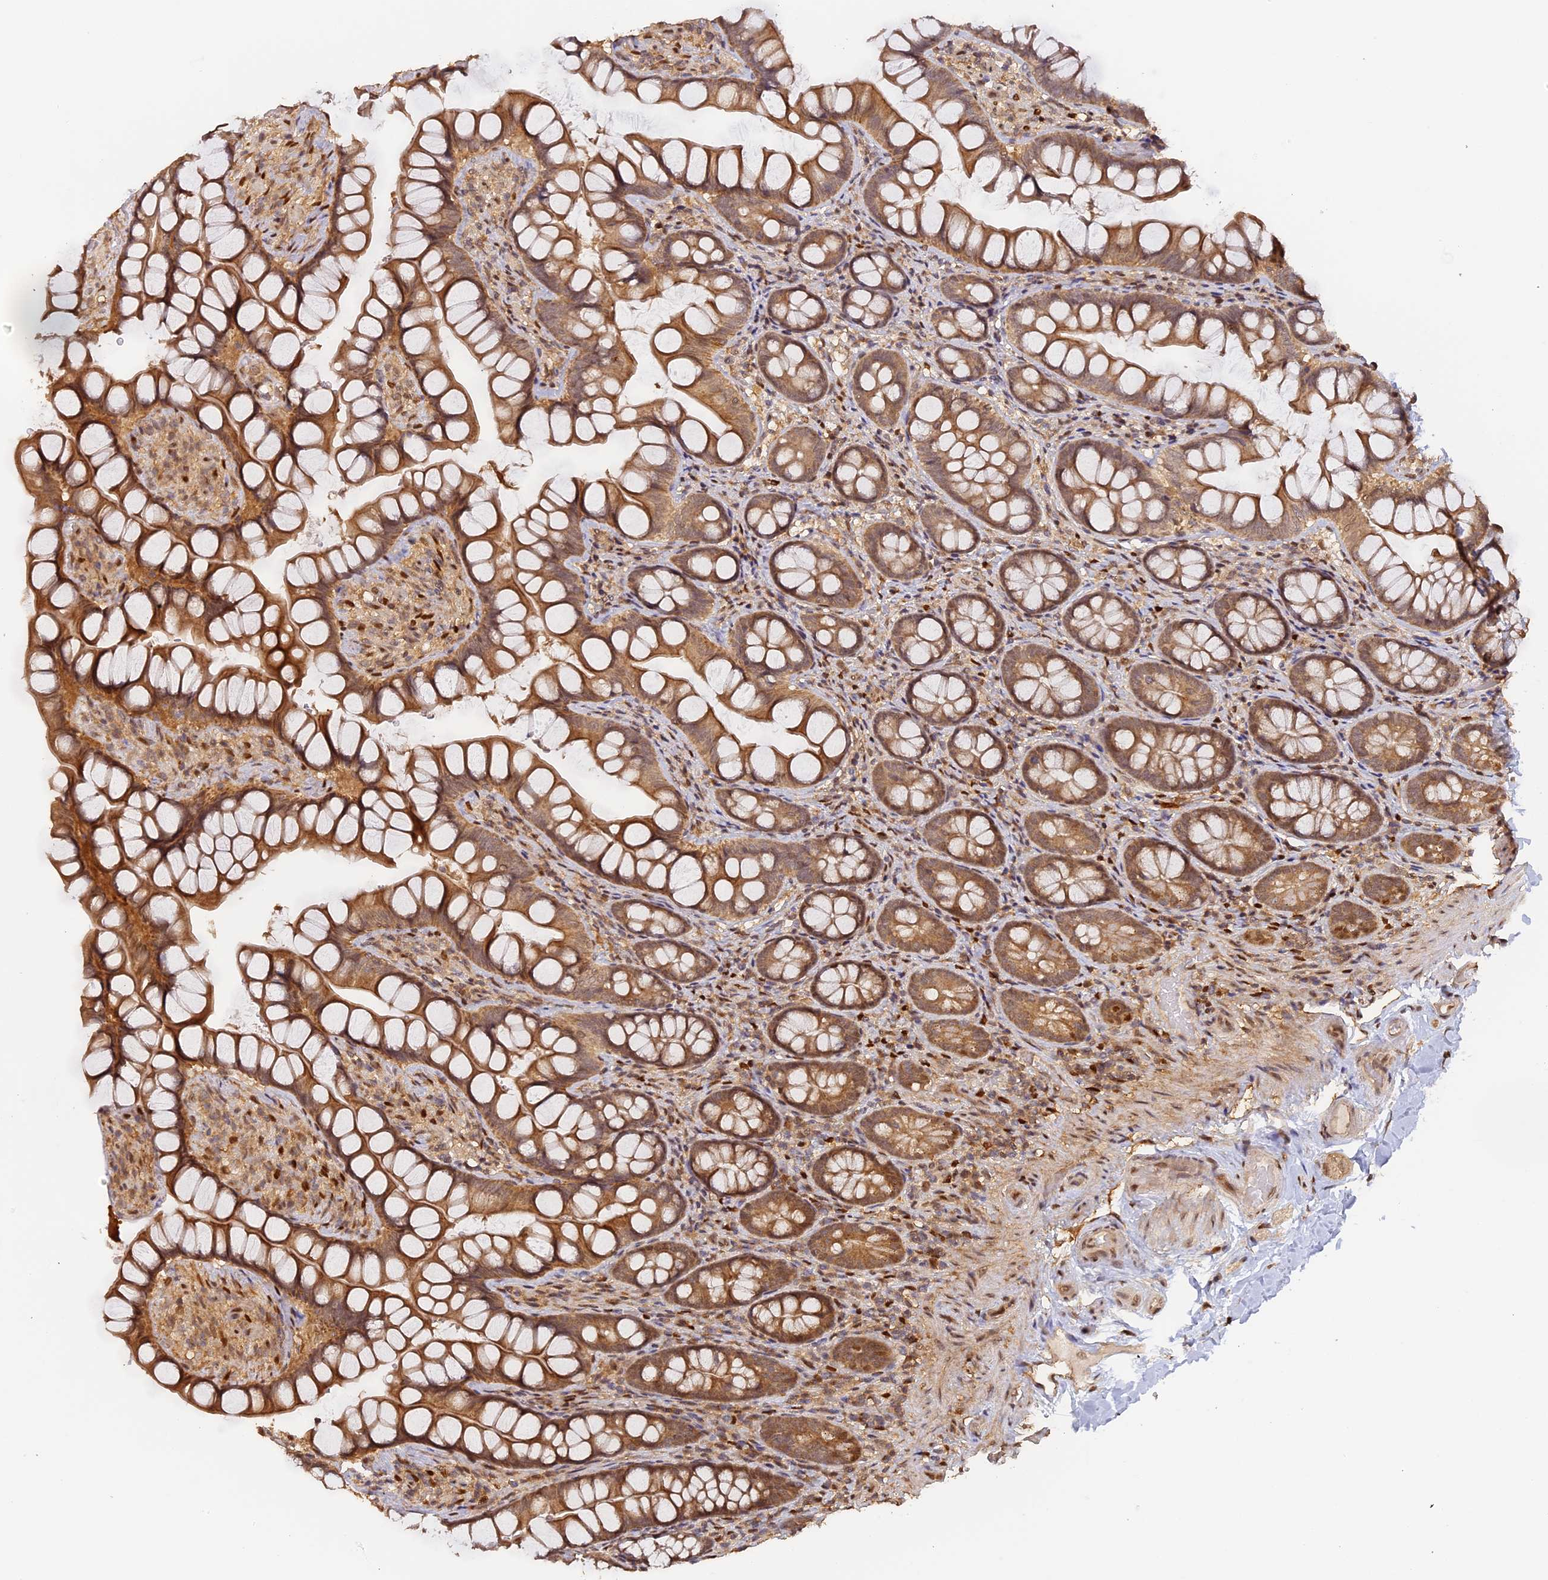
{"staining": {"intensity": "strong", "quantity": "25%-75%", "location": "cytoplasmic/membranous"}, "tissue": "small intestine", "cell_type": "Glandular cells", "image_type": "normal", "snomed": [{"axis": "morphology", "description": "Normal tissue, NOS"}, {"axis": "topography", "description": "Small intestine"}], "caption": "Protein expression by IHC exhibits strong cytoplasmic/membranous expression in about 25%-75% of glandular cells in normal small intestine. The protein of interest is shown in brown color, while the nuclei are stained blue.", "gene": "MYBL2", "patient": {"sex": "male", "age": 70}}